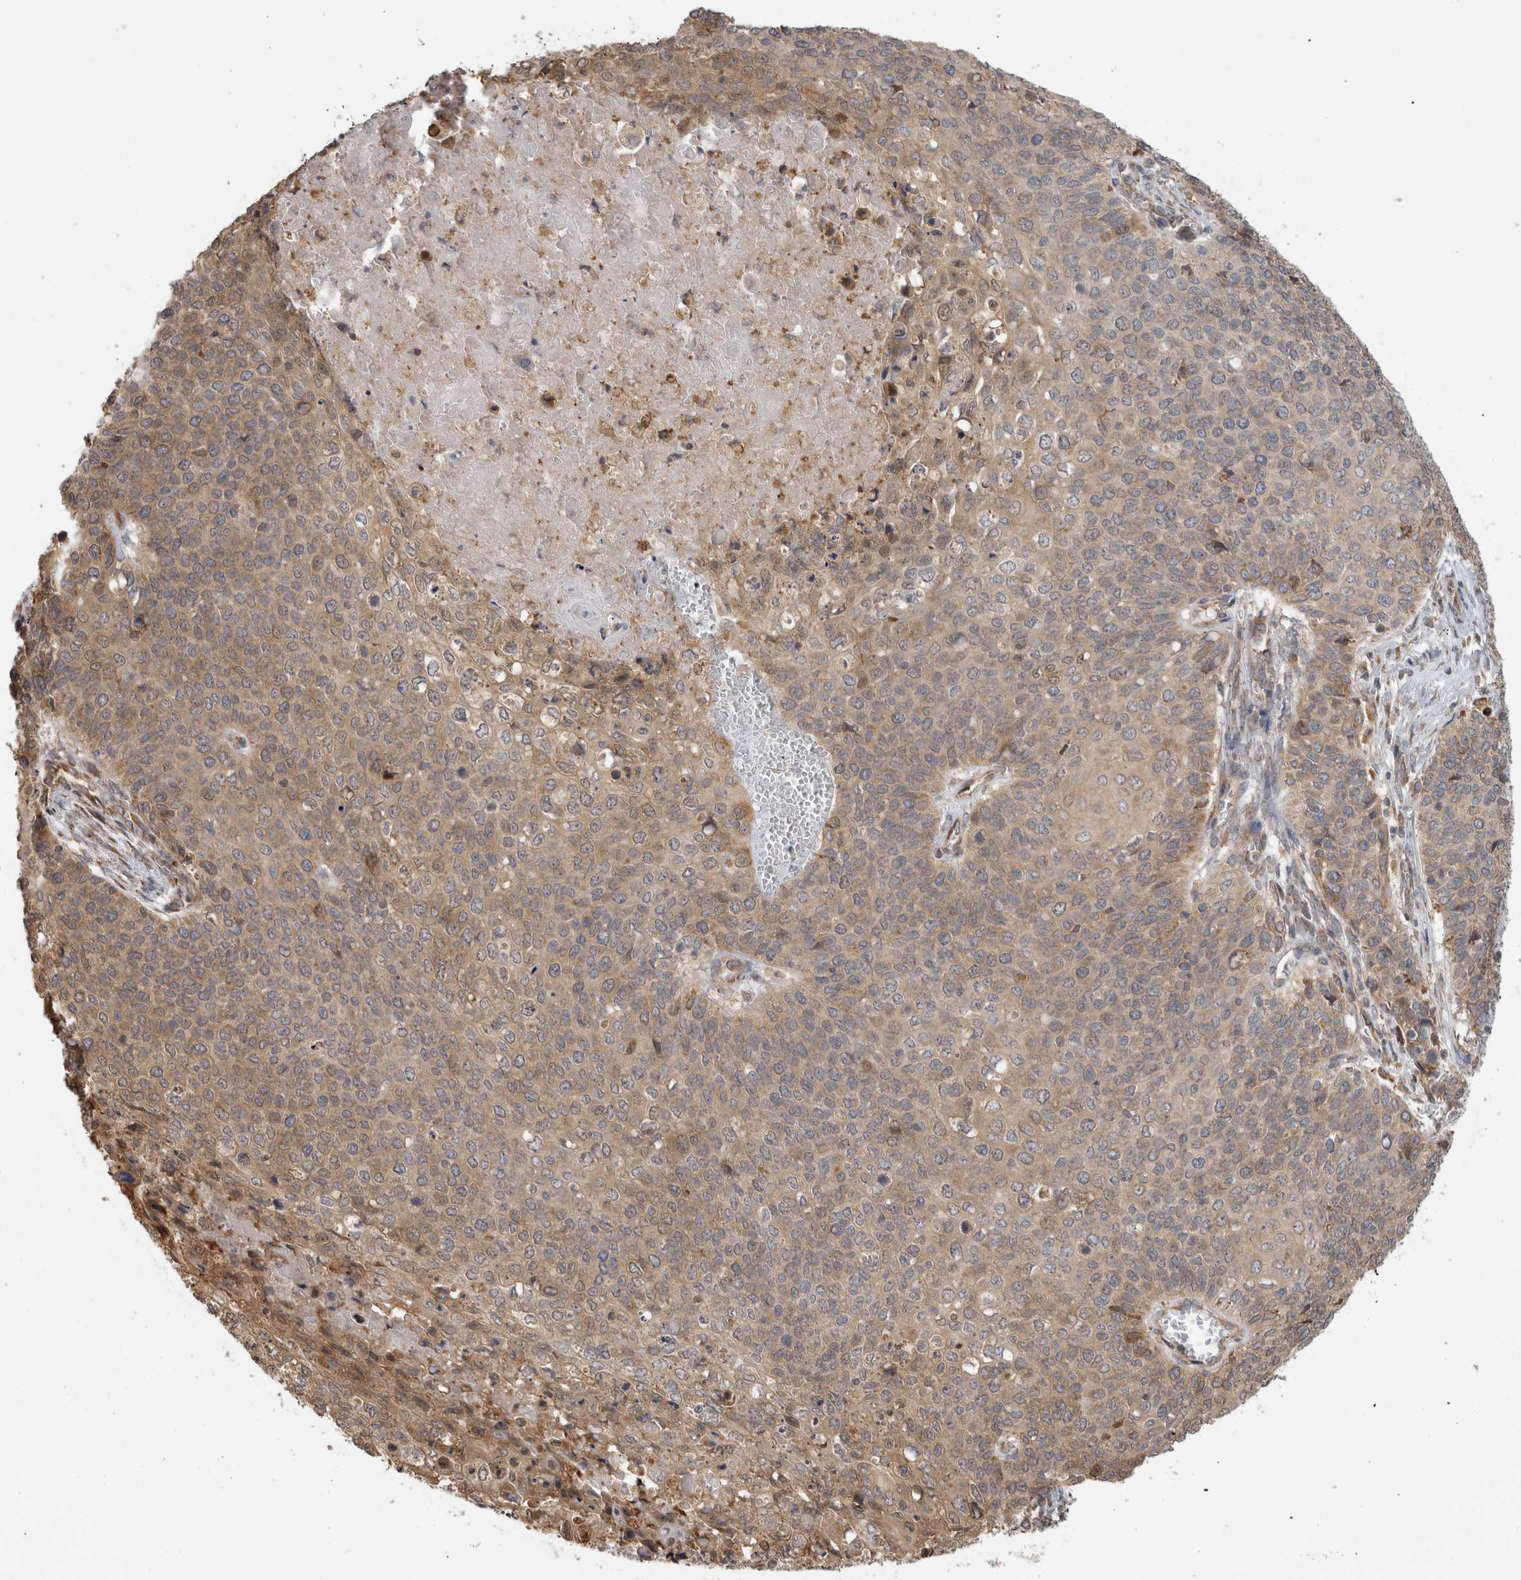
{"staining": {"intensity": "moderate", "quantity": "25%-75%", "location": "cytoplasmic/membranous"}, "tissue": "cervical cancer", "cell_type": "Tumor cells", "image_type": "cancer", "snomed": [{"axis": "morphology", "description": "Squamous cell carcinoma, NOS"}, {"axis": "topography", "description": "Cervix"}], "caption": "The image exhibits immunohistochemical staining of cervical squamous cell carcinoma. There is moderate cytoplasmic/membranous staining is identified in approximately 25%-75% of tumor cells. (IHC, brightfield microscopy, high magnification).", "gene": "PARP6", "patient": {"sex": "female", "age": 39}}